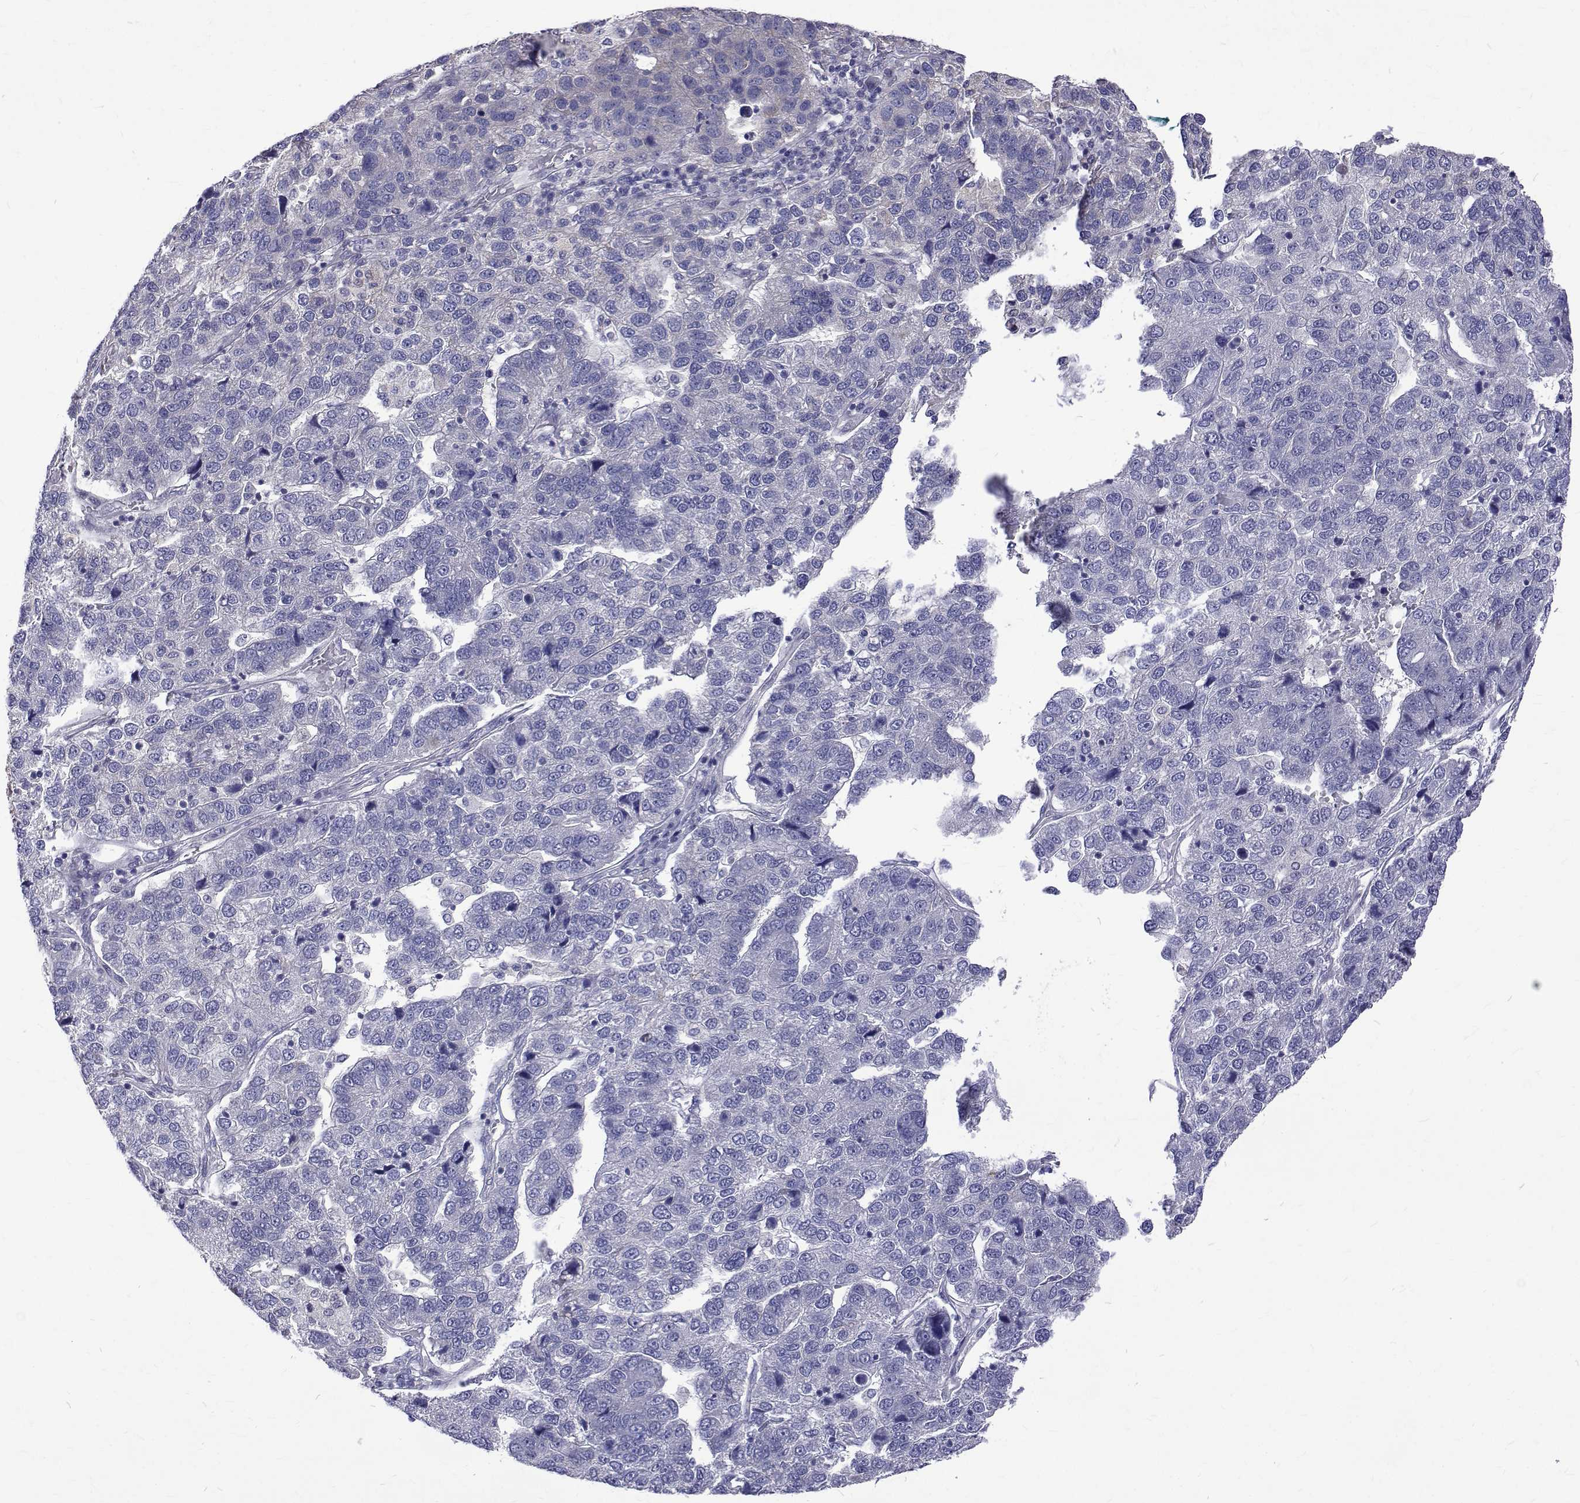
{"staining": {"intensity": "negative", "quantity": "none", "location": "none"}, "tissue": "pancreatic cancer", "cell_type": "Tumor cells", "image_type": "cancer", "snomed": [{"axis": "morphology", "description": "Adenocarcinoma, NOS"}, {"axis": "topography", "description": "Pancreas"}], "caption": "The IHC histopathology image has no significant expression in tumor cells of pancreatic cancer (adenocarcinoma) tissue.", "gene": "PADI1", "patient": {"sex": "female", "age": 61}}